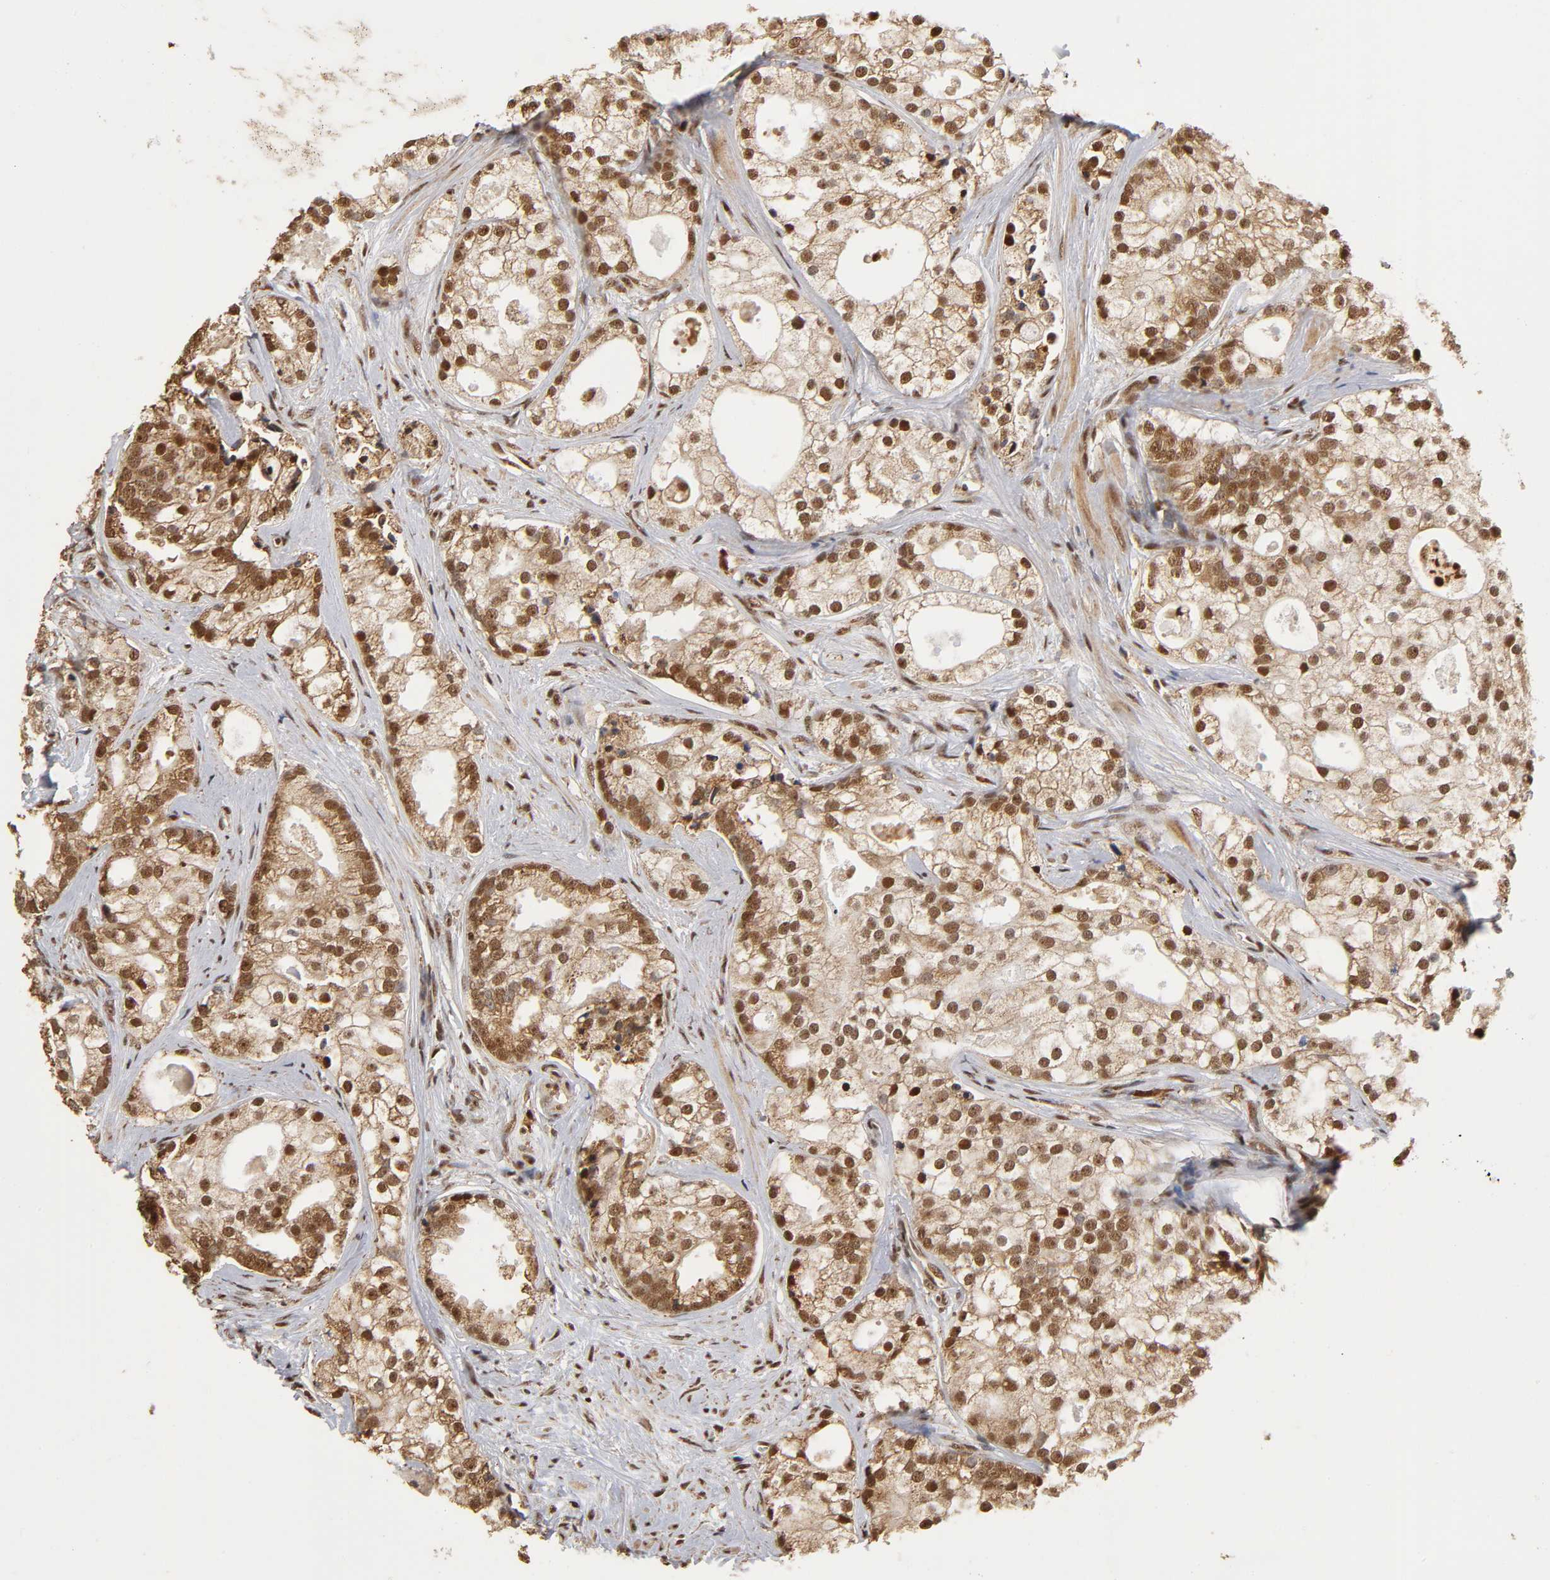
{"staining": {"intensity": "strong", "quantity": ">75%", "location": "cytoplasmic/membranous,nuclear"}, "tissue": "prostate cancer", "cell_type": "Tumor cells", "image_type": "cancer", "snomed": [{"axis": "morphology", "description": "Adenocarcinoma, Low grade"}, {"axis": "topography", "description": "Prostate"}], "caption": "This histopathology image exhibits immunohistochemistry staining of low-grade adenocarcinoma (prostate), with high strong cytoplasmic/membranous and nuclear positivity in about >75% of tumor cells.", "gene": "RNF122", "patient": {"sex": "male", "age": 58}}